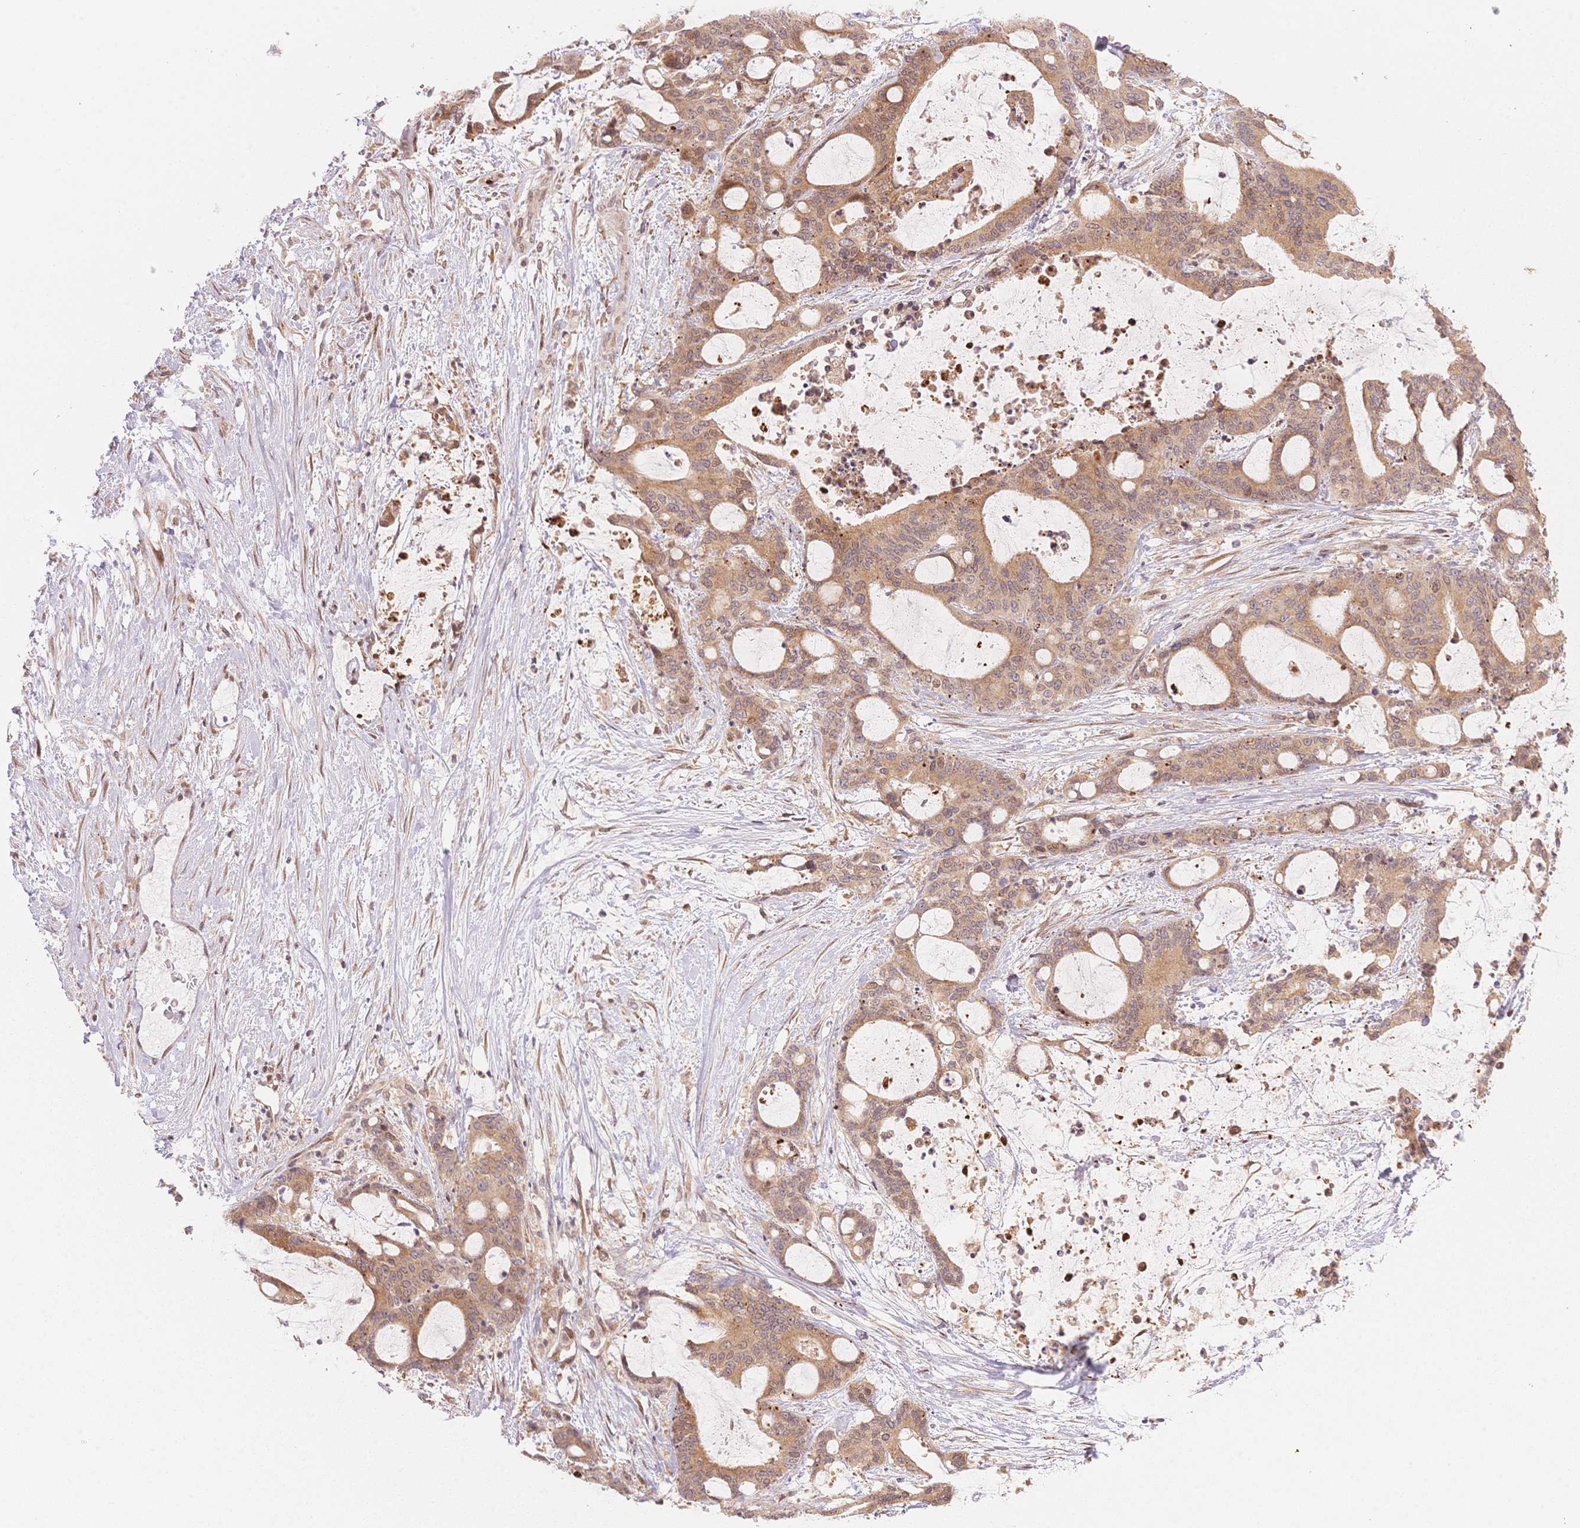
{"staining": {"intensity": "weak", "quantity": ">75%", "location": "cytoplasmic/membranous,nuclear"}, "tissue": "liver cancer", "cell_type": "Tumor cells", "image_type": "cancer", "snomed": [{"axis": "morphology", "description": "Normal tissue, NOS"}, {"axis": "morphology", "description": "Cholangiocarcinoma"}, {"axis": "topography", "description": "Liver"}, {"axis": "topography", "description": "Peripheral nerve tissue"}], "caption": "About >75% of tumor cells in cholangiocarcinoma (liver) show weak cytoplasmic/membranous and nuclear protein positivity as visualized by brown immunohistochemical staining.", "gene": "STK39", "patient": {"sex": "female", "age": 73}}